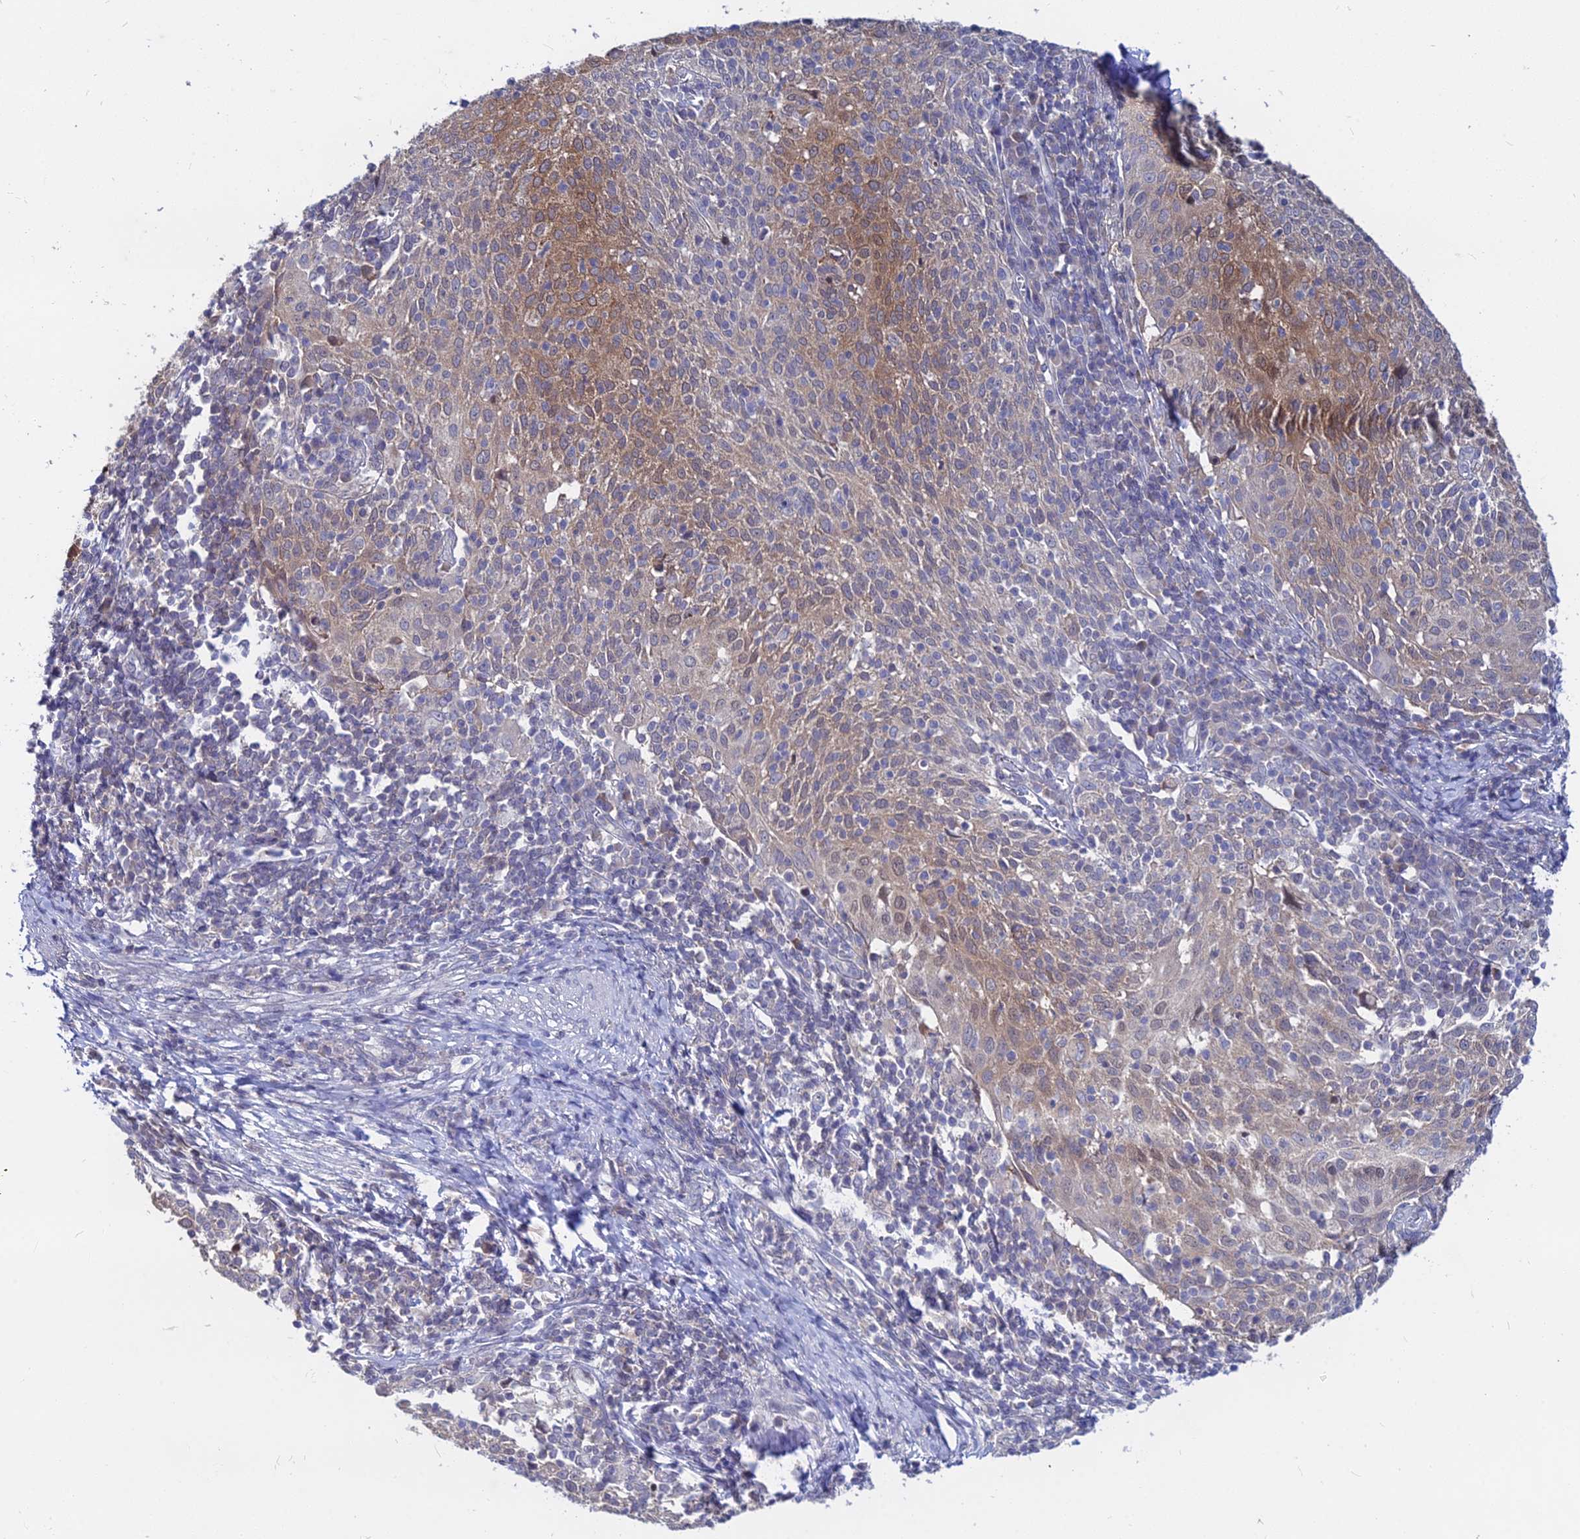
{"staining": {"intensity": "moderate", "quantity": "25%-75%", "location": "cytoplasmic/membranous"}, "tissue": "cervical cancer", "cell_type": "Tumor cells", "image_type": "cancer", "snomed": [{"axis": "morphology", "description": "Squamous cell carcinoma, NOS"}, {"axis": "topography", "description": "Cervix"}], "caption": "Immunohistochemistry of cervical cancer (squamous cell carcinoma) demonstrates medium levels of moderate cytoplasmic/membranous staining in approximately 25%-75% of tumor cells.", "gene": "B3GALT4", "patient": {"sex": "female", "age": 52}}